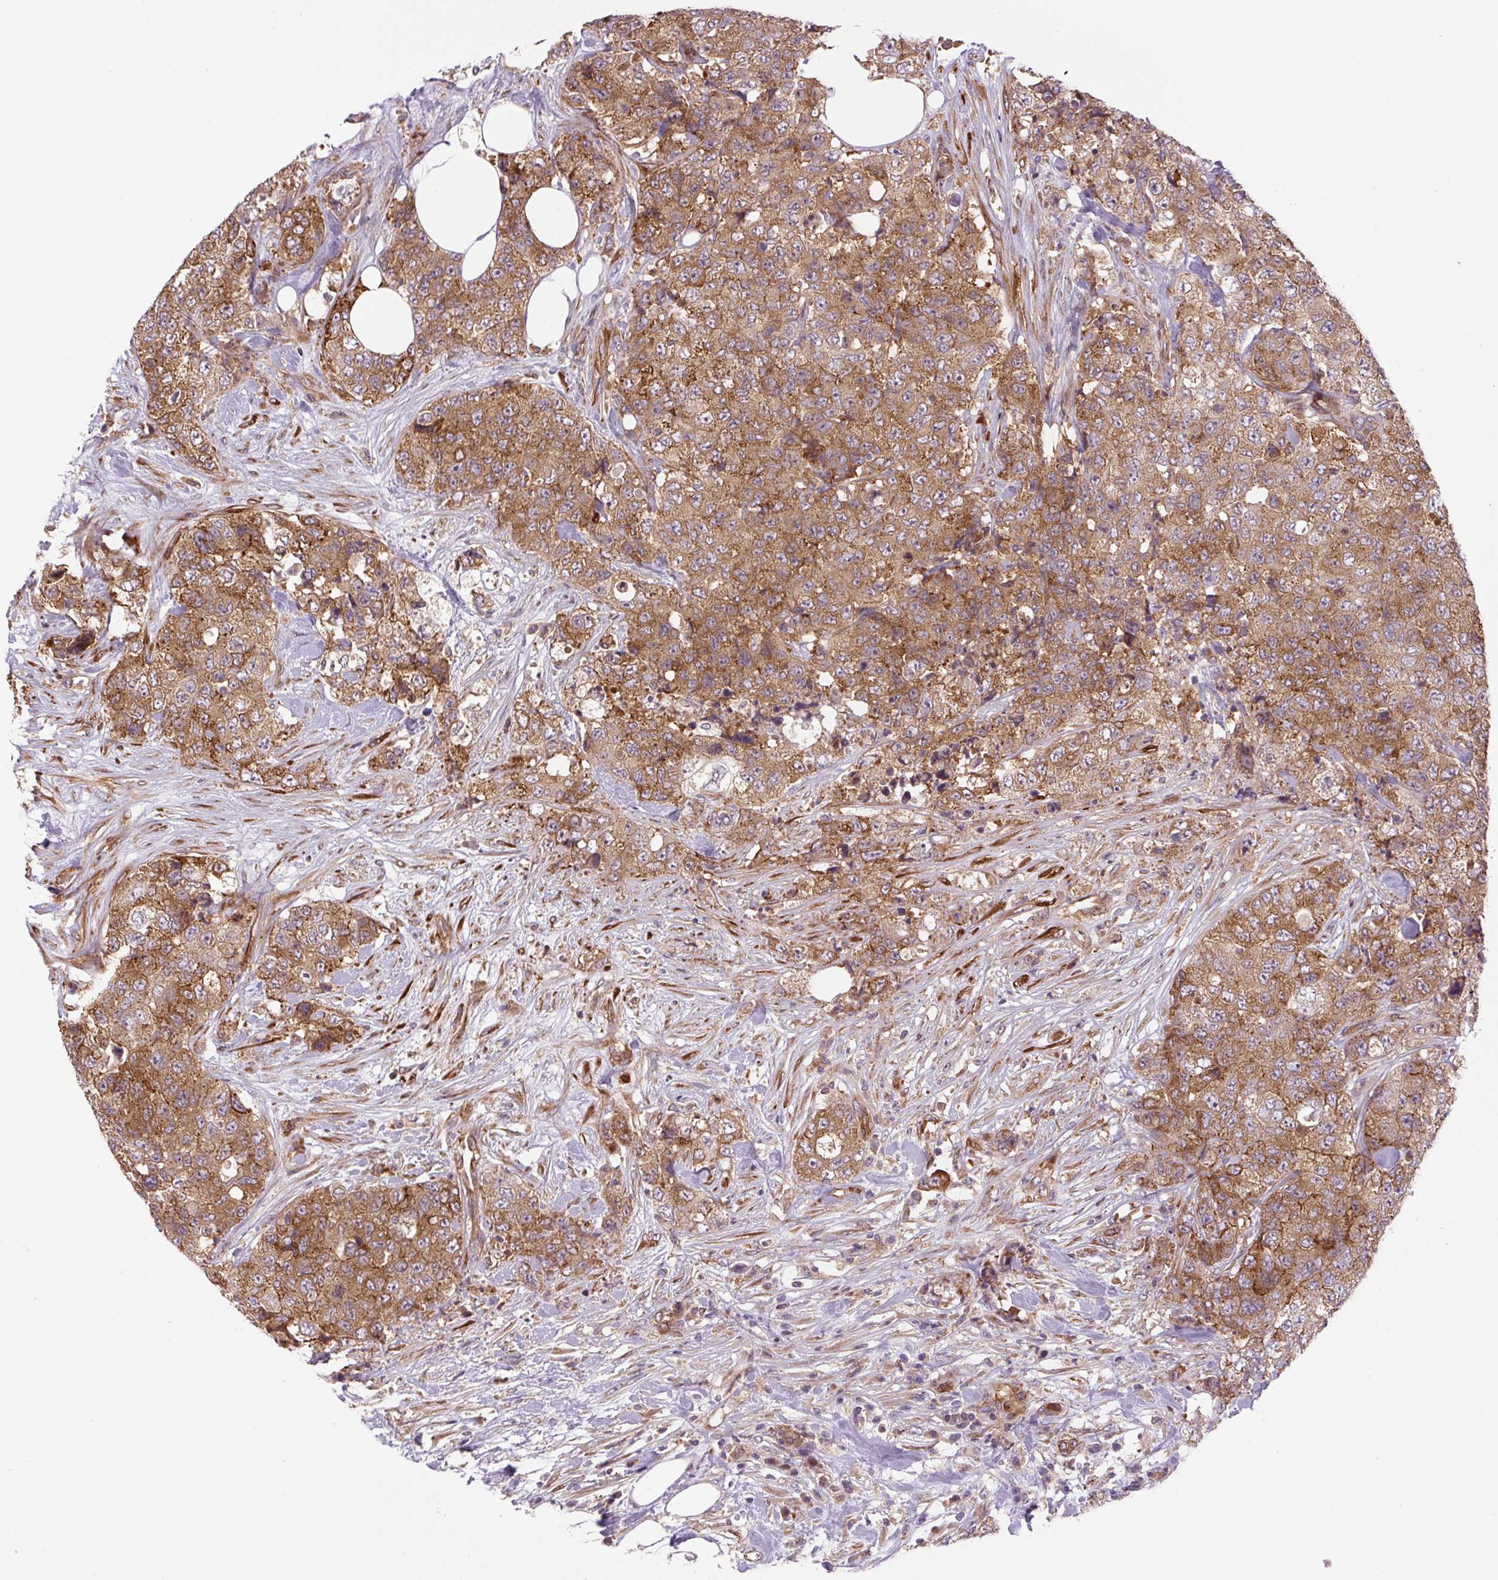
{"staining": {"intensity": "moderate", "quantity": ">75%", "location": "cytoplasmic/membranous"}, "tissue": "urothelial cancer", "cell_type": "Tumor cells", "image_type": "cancer", "snomed": [{"axis": "morphology", "description": "Urothelial carcinoma, High grade"}, {"axis": "topography", "description": "Urinary bladder"}], "caption": "This micrograph shows IHC staining of human high-grade urothelial carcinoma, with medium moderate cytoplasmic/membranous positivity in approximately >75% of tumor cells.", "gene": "SEPTIN10", "patient": {"sex": "female", "age": 78}}